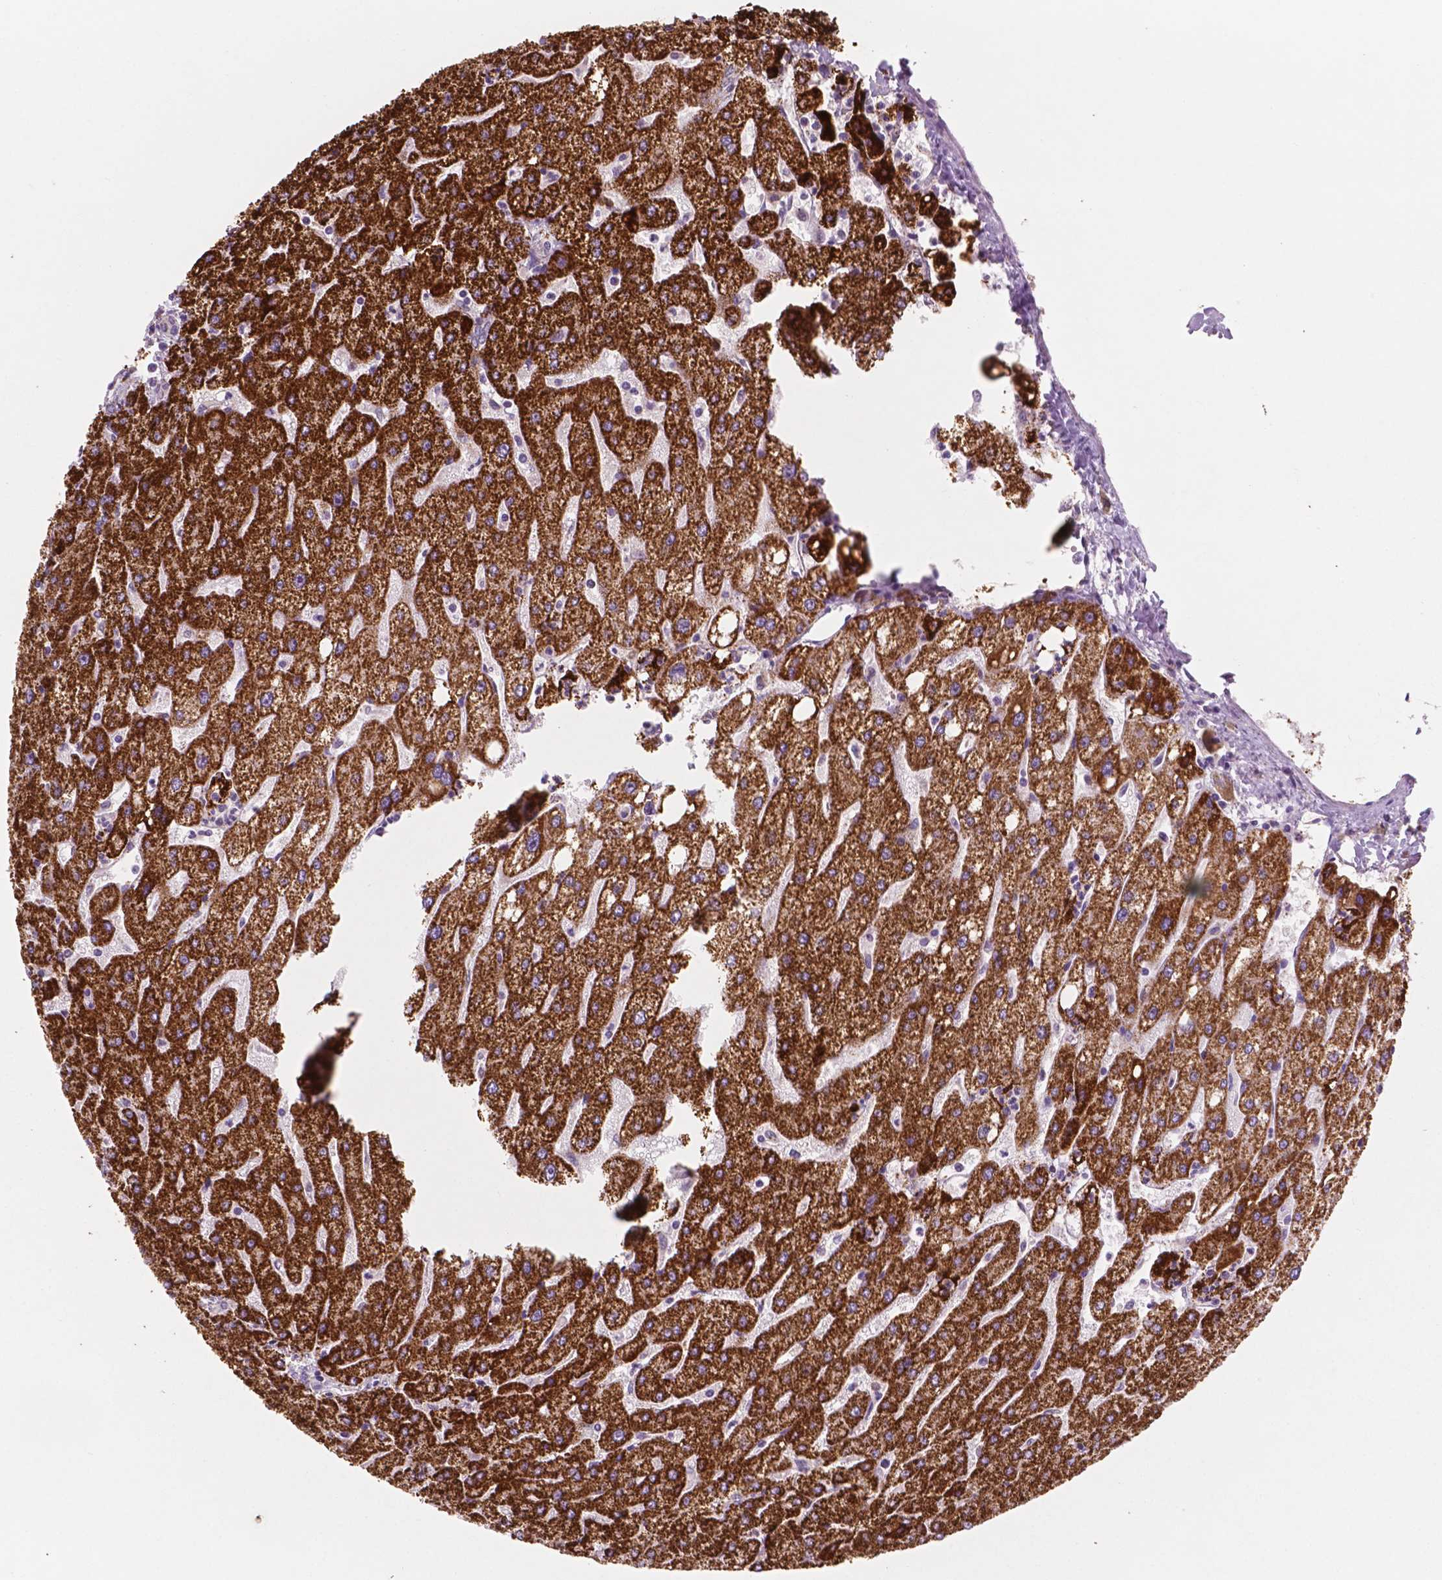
{"staining": {"intensity": "negative", "quantity": "none", "location": "none"}, "tissue": "liver", "cell_type": "Cholangiocytes", "image_type": "normal", "snomed": [{"axis": "morphology", "description": "Normal tissue, NOS"}, {"axis": "topography", "description": "Liver"}], "caption": "Immunohistochemistry histopathology image of normal human liver stained for a protein (brown), which demonstrates no positivity in cholangiocytes.", "gene": "LRP1B", "patient": {"sex": "male", "age": 67}}